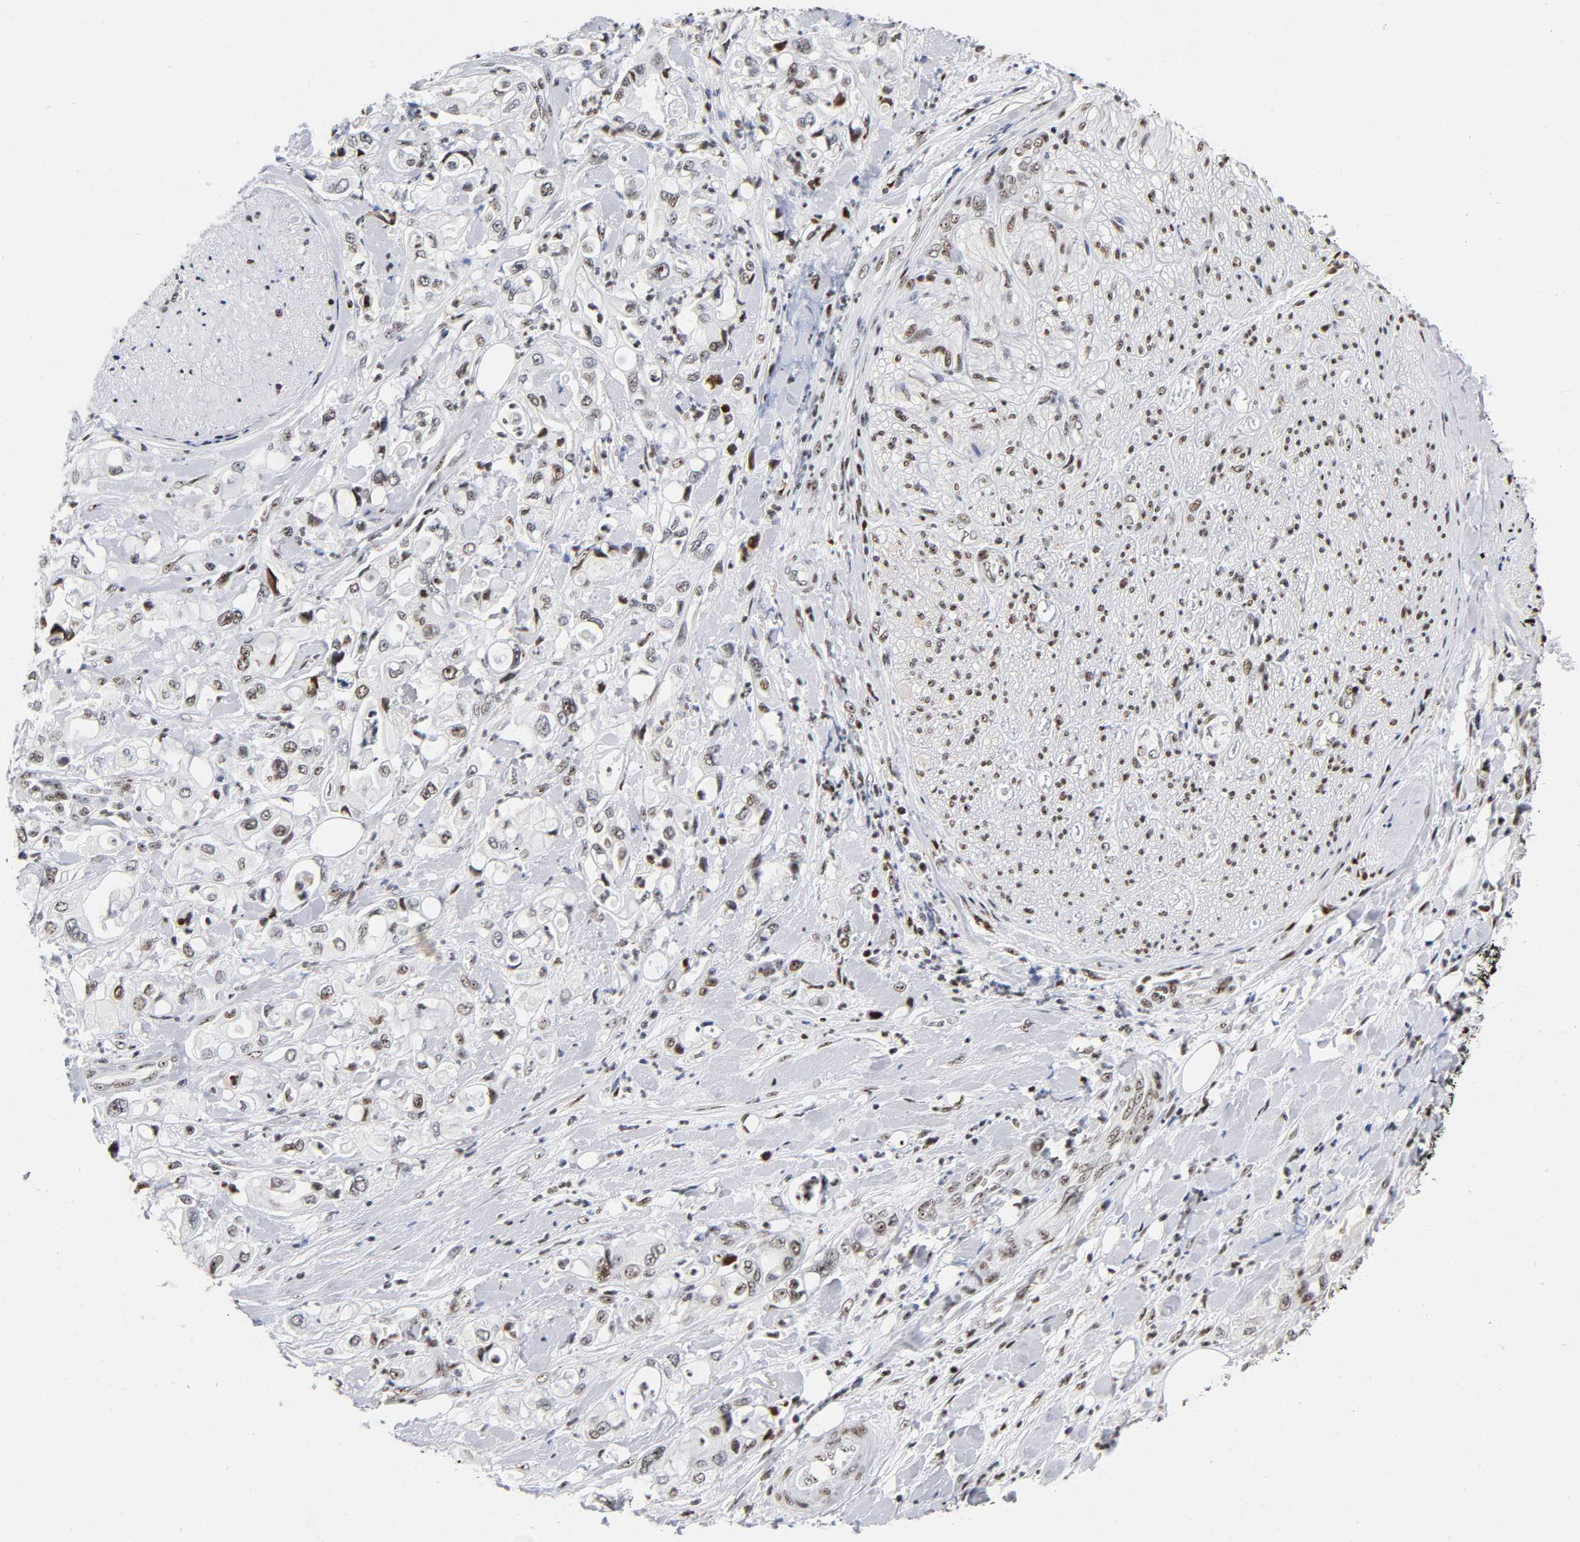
{"staining": {"intensity": "moderate", "quantity": ">75%", "location": "nuclear"}, "tissue": "pancreatic cancer", "cell_type": "Tumor cells", "image_type": "cancer", "snomed": [{"axis": "morphology", "description": "Adenocarcinoma, NOS"}, {"axis": "topography", "description": "Pancreas"}], "caption": "A high-resolution micrograph shows immunohistochemistry (IHC) staining of pancreatic adenocarcinoma, which reveals moderate nuclear positivity in about >75% of tumor cells.", "gene": "UBTF", "patient": {"sex": "male", "age": 70}}